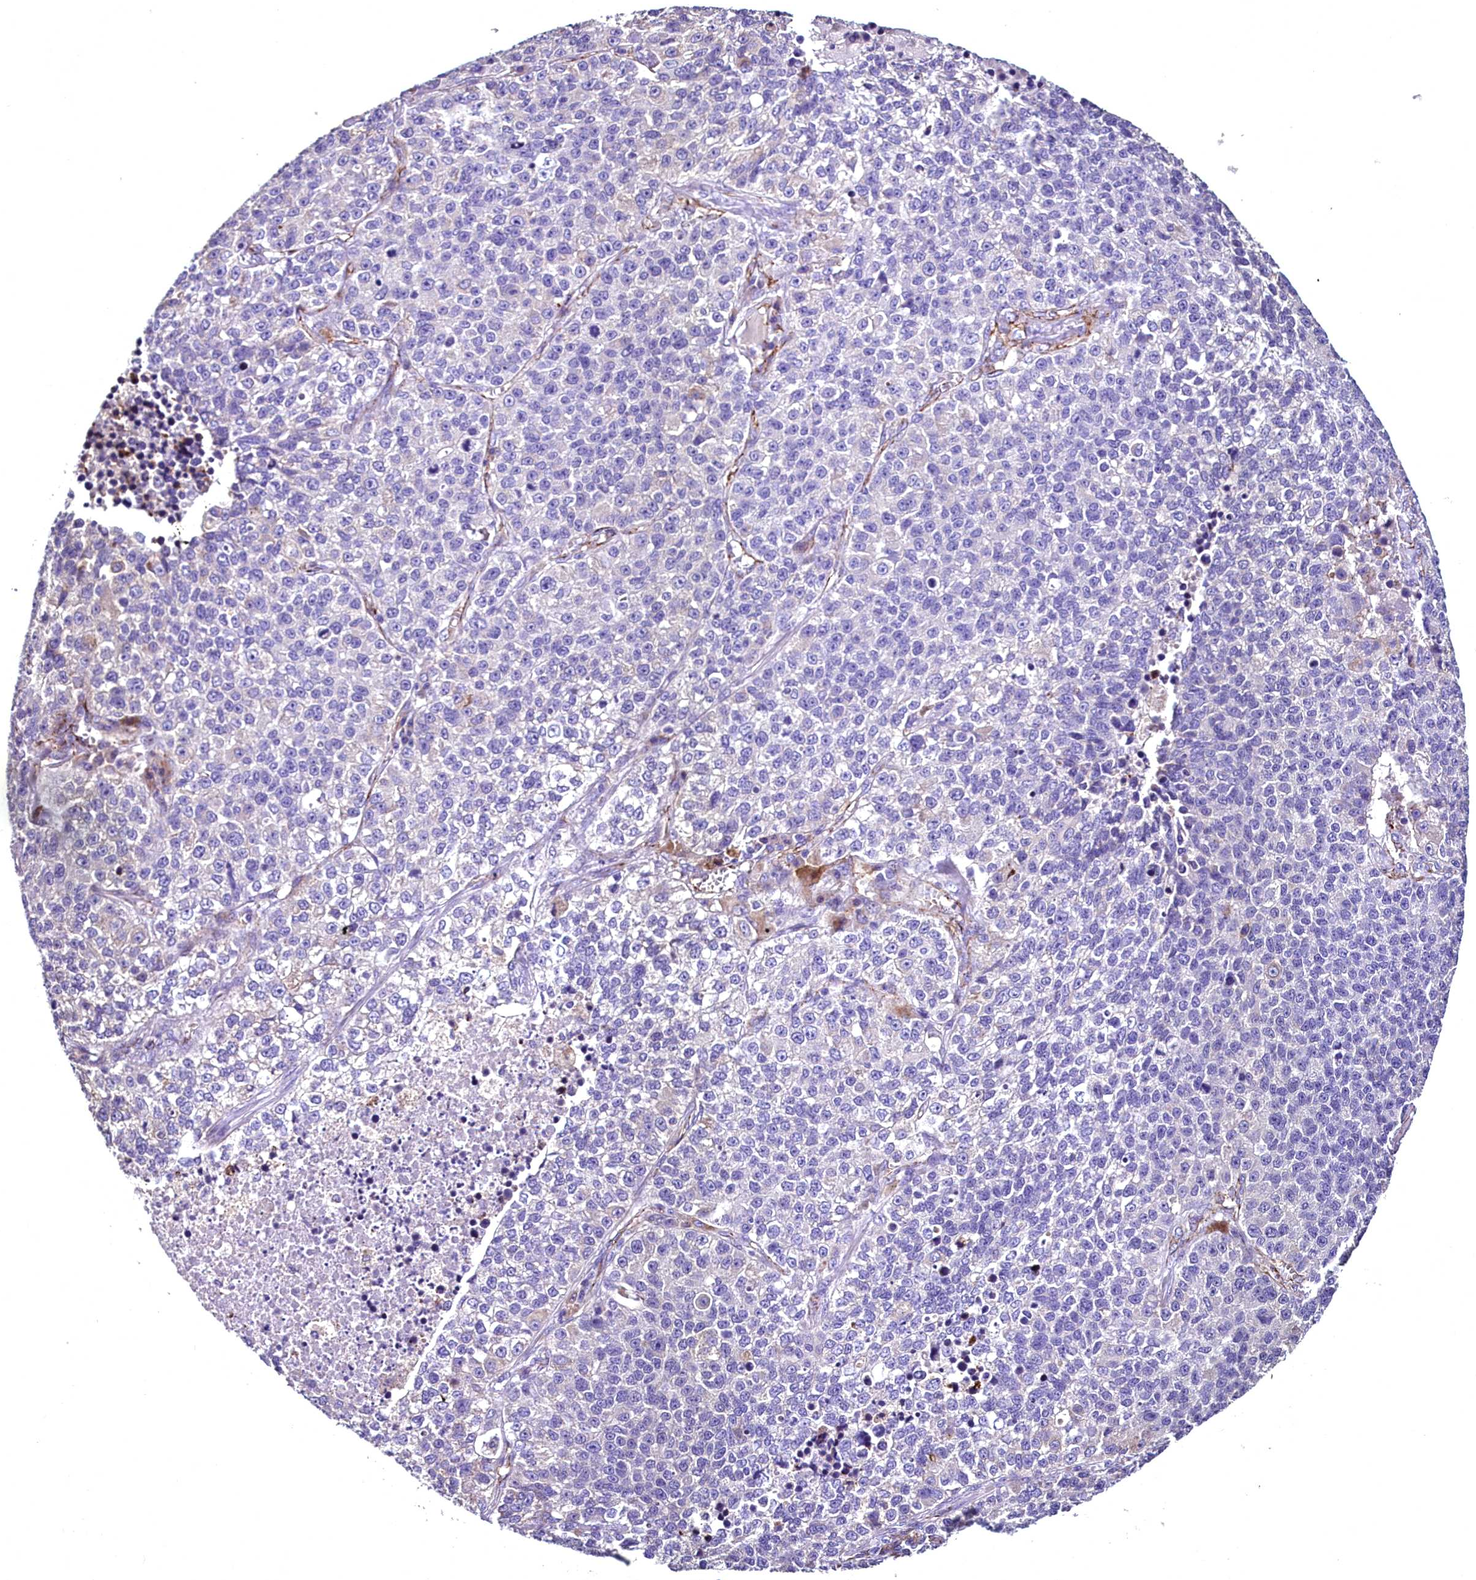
{"staining": {"intensity": "negative", "quantity": "none", "location": "none"}, "tissue": "lung cancer", "cell_type": "Tumor cells", "image_type": "cancer", "snomed": [{"axis": "morphology", "description": "Adenocarcinoma, NOS"}, {"axis": "topography", "description": "Lung"}], "caption": "A high-resolution histopathology image shows IHC staining of lung cancer, which displays no significant positivity in tumor cells.", "gene": "MS4A18", "patient": {"sex": "male", "age": 49}}